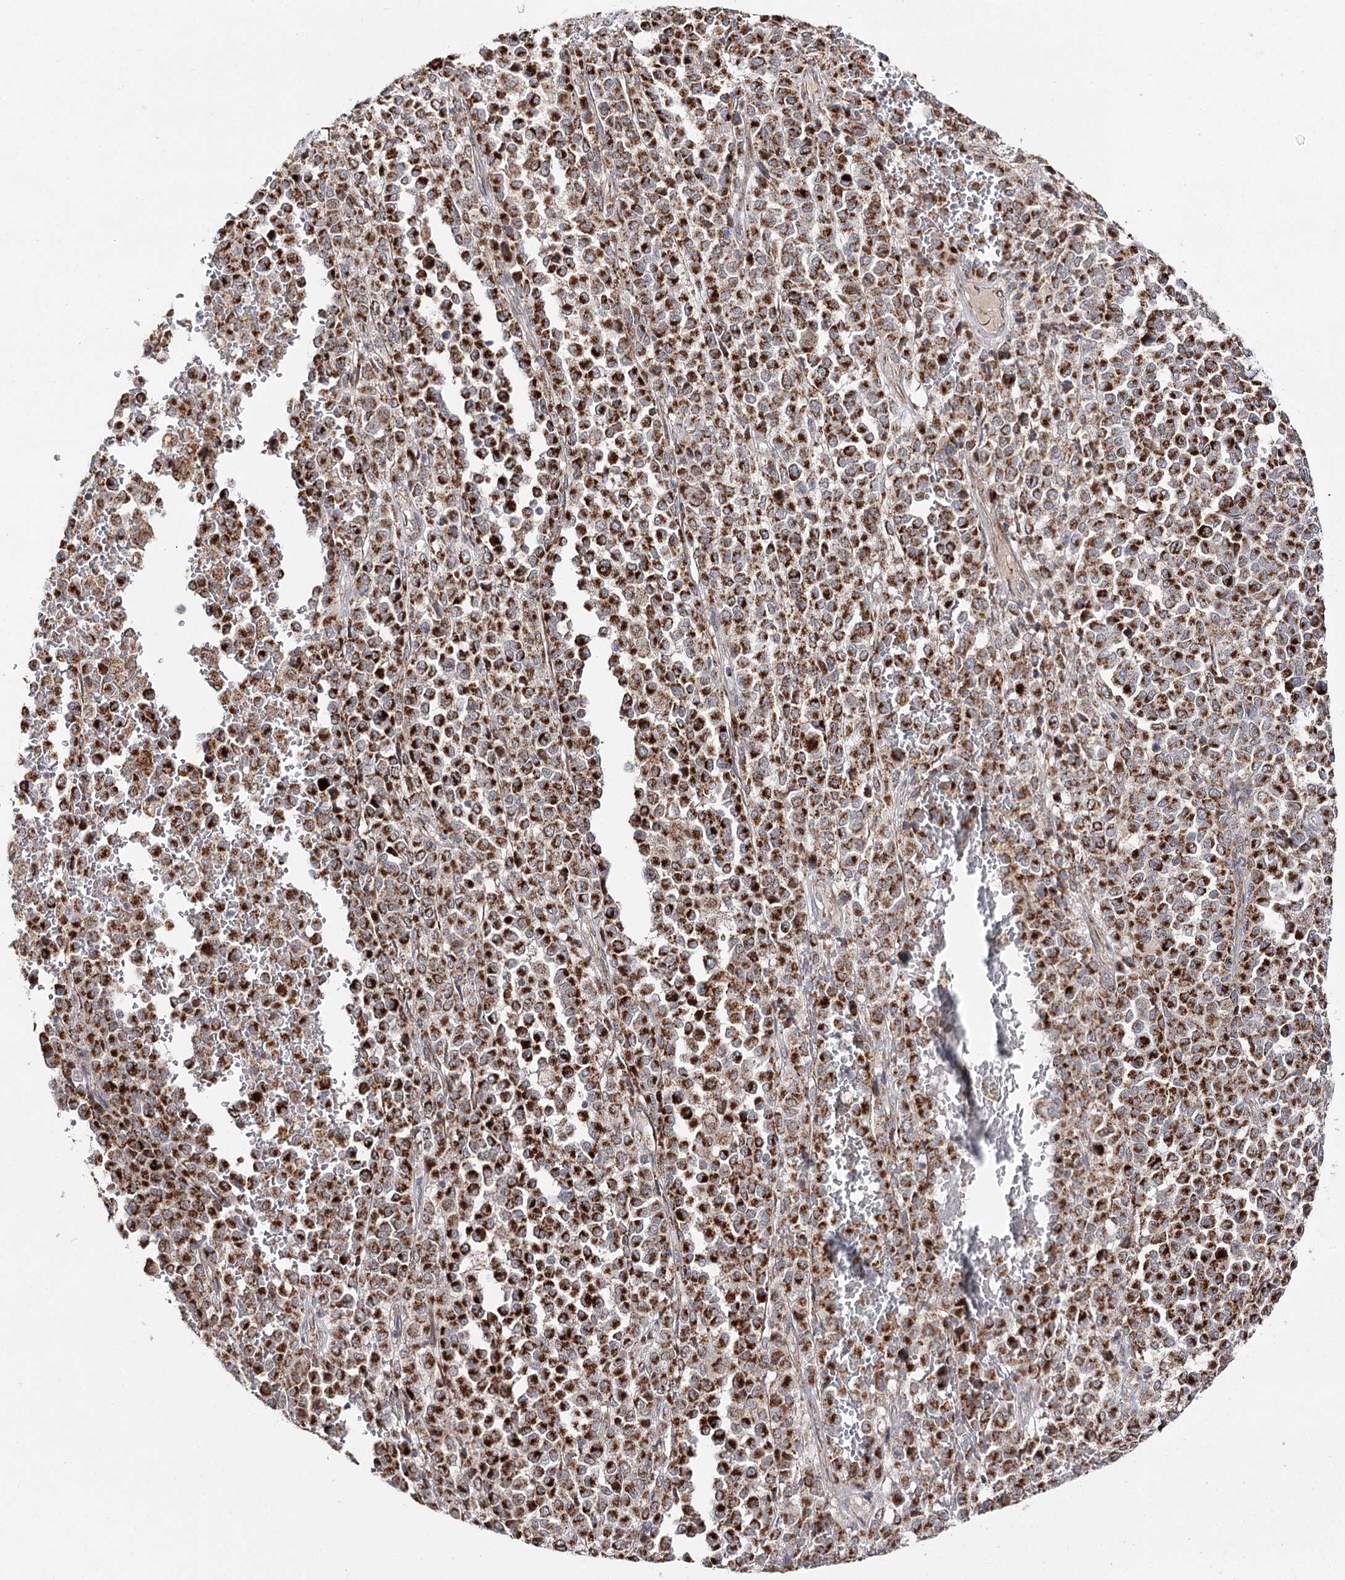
{"staining": {"intensity": "strong", "quantity": ">75%", "location": "cytoplasmic/membranous"}, "tissue": "melanoma", "cell_type": "Tumor cells", "image_type": "cancer", "snomed": [{"axis": "morphology", "description": "Malignant melanoma, Metastatic site"}, {"axis": "topography", "description": "Pancreas"}], "caption": "Strong cytoplasmic/membranous staining is identified in approximately >75% of tumor cells in malignant melanoma (metastatic site). (DAB (3,3'-diaminobenzidine) IHC, brown staining for protein, blue staining for nuclei).", "gene": "CBR4", "patient": {"sex": "female", "age": 30}}